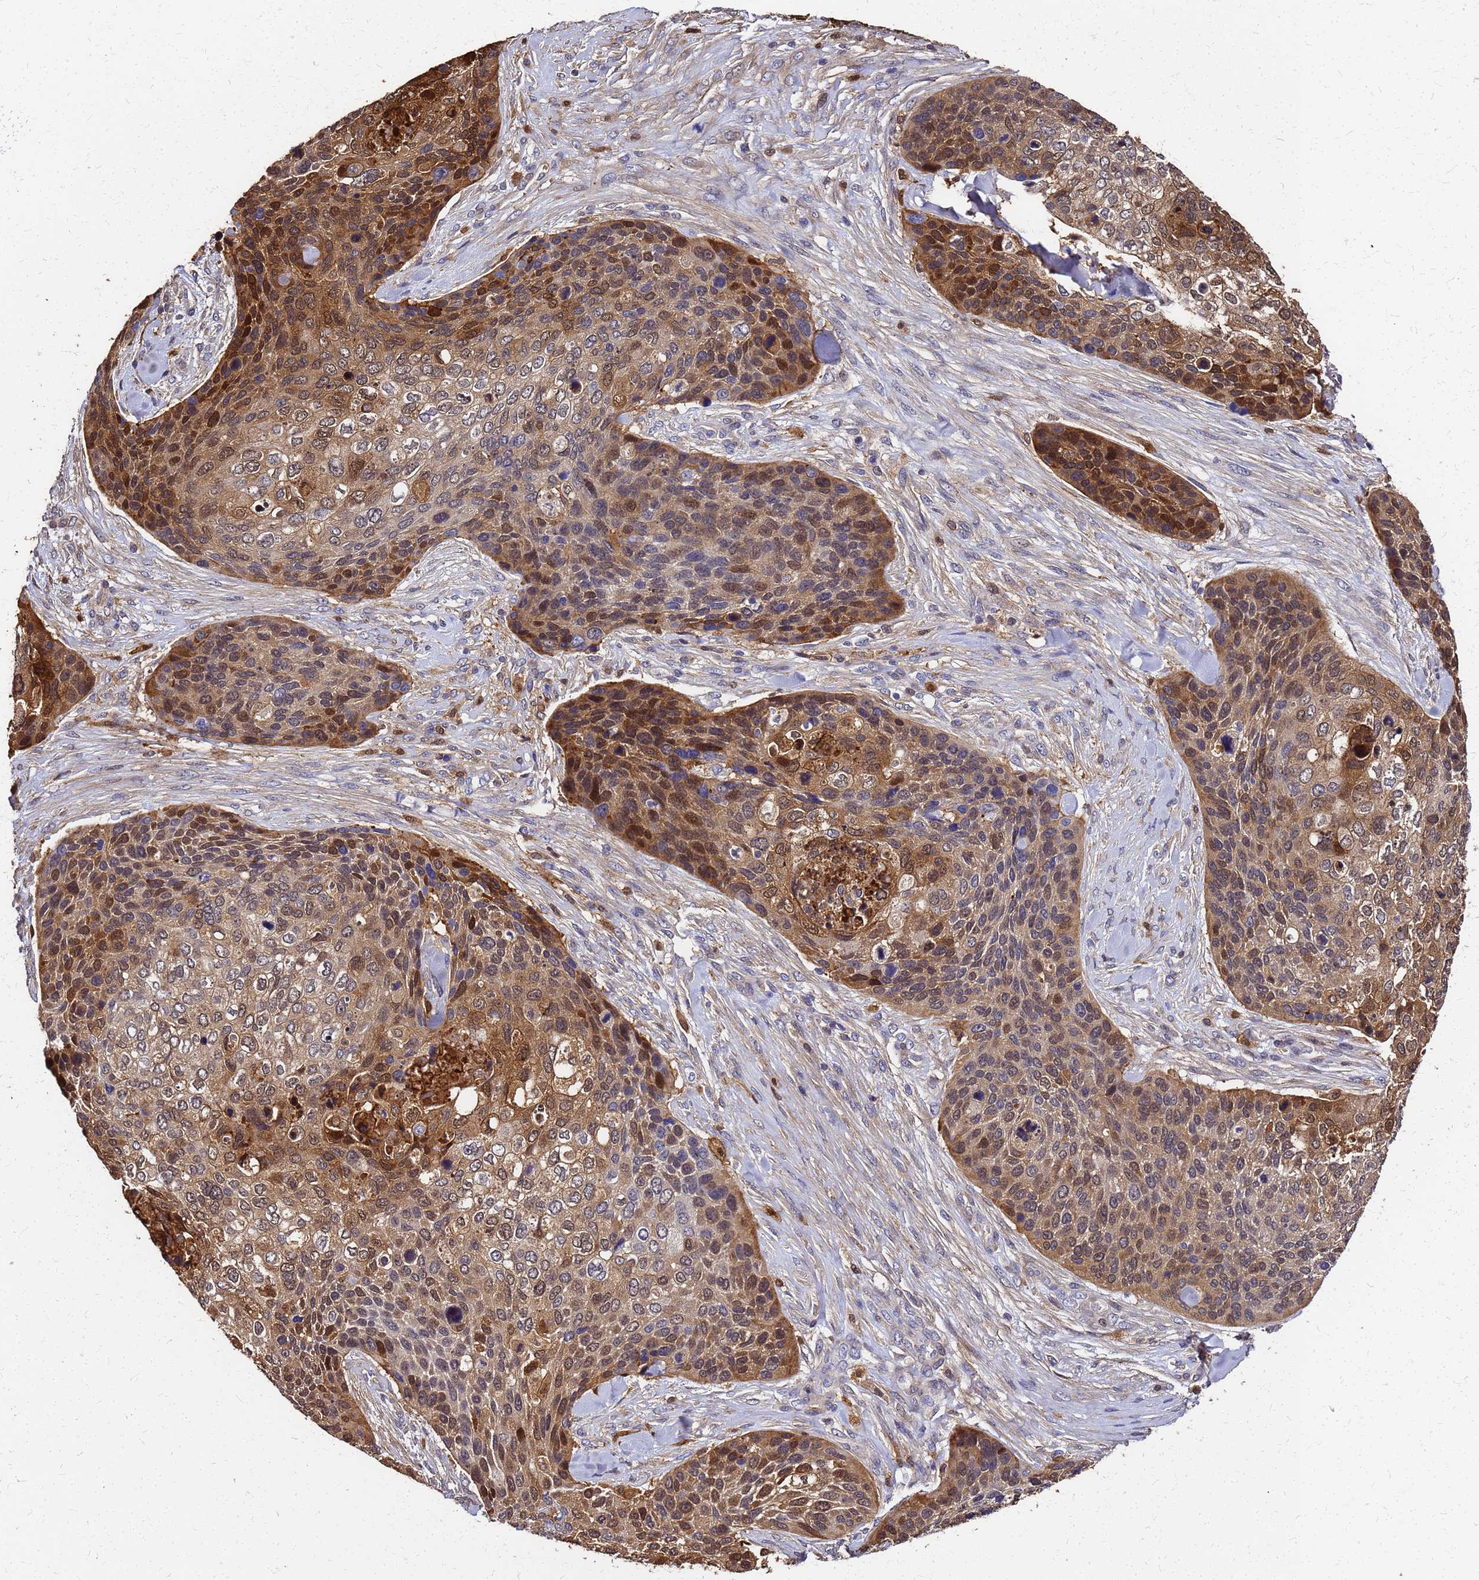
{"staining": {"intensity": "strong", "quantity": "25%-75%", "location": "cytoplasmic/membranous,nuclear"}, "tissue": "skin cancer", "cell_type": "Tumor cells", "image_type": "cancer", "snomed": [{"axis": "morphology", "description": "Basal cell carcinoma"}, {"axis": "topography", "description": "Skin"}], "caption": "Tumor cells demonstrate strong cytoplasmic/membranous and nuclear expression in approximately 25%-75% of cells in skin cancer. The staining was performed using DAB (3,3'-diaminobenzidine), with brown indicating positive protein expression. Nuclei are stained blue with hematoxylin.", "gene": "S100A11", "patient": {"sex": "female", "age": 74}}